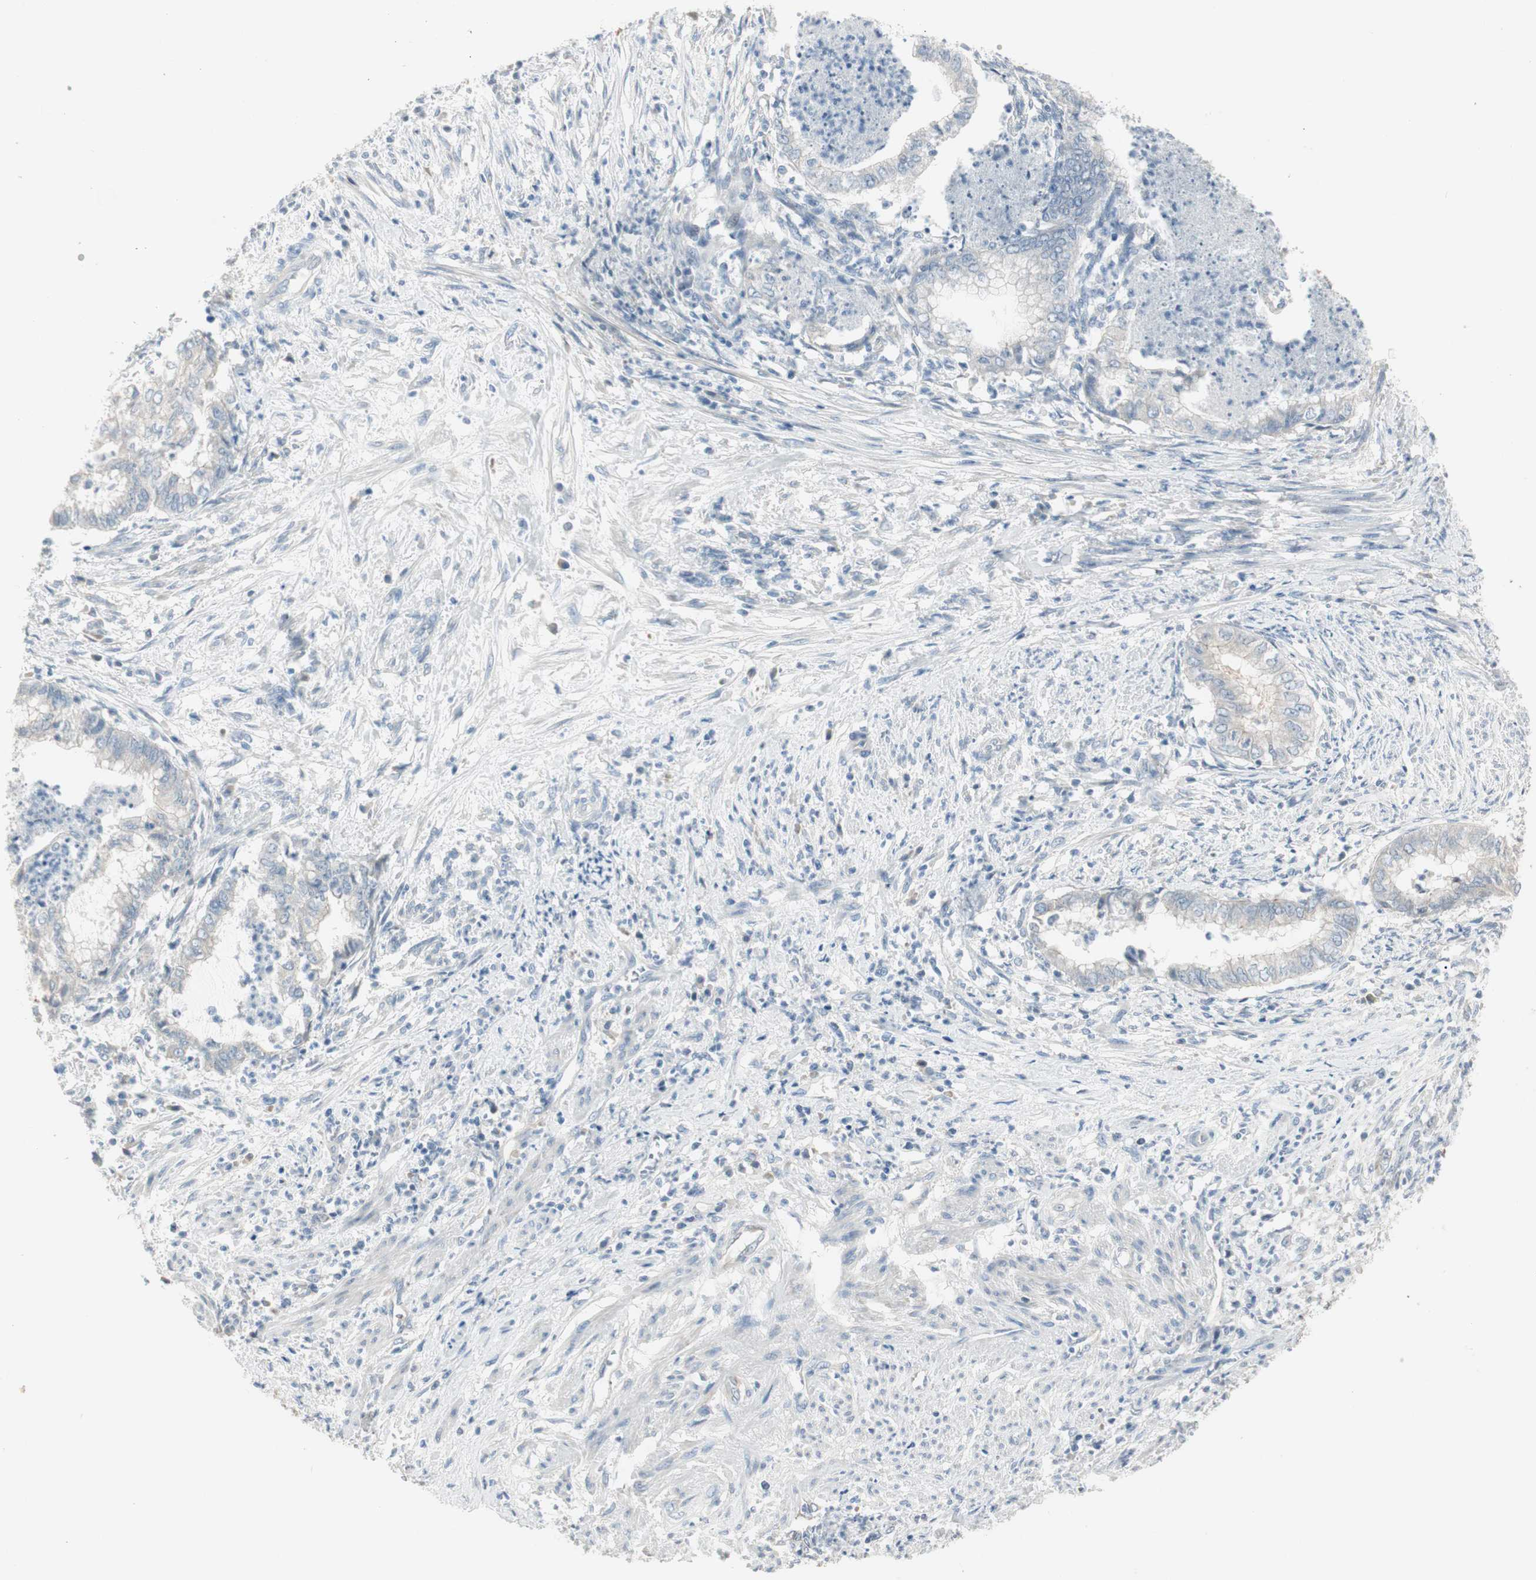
{"staining": {"intensity": "negative", "quantity": "none", "location": "none"}, "tissue": "endometrial cancer", "cell_type": "Tumor cells", "image_type": "cancer", "snomed": [{"axis": "morphology", "description": "Necrosis, NOS"}, {"axis": "morphology", "description": "Adenocarcinoma, NOS"}, {"axis": "topography", "description": "Endometrium"}], "caption": "Immunohistochemistry of endometrial cancer shows no positivity in tumor cells.", "gene": "SPINK4", "patient": {"sex": "female", "age": 79}}